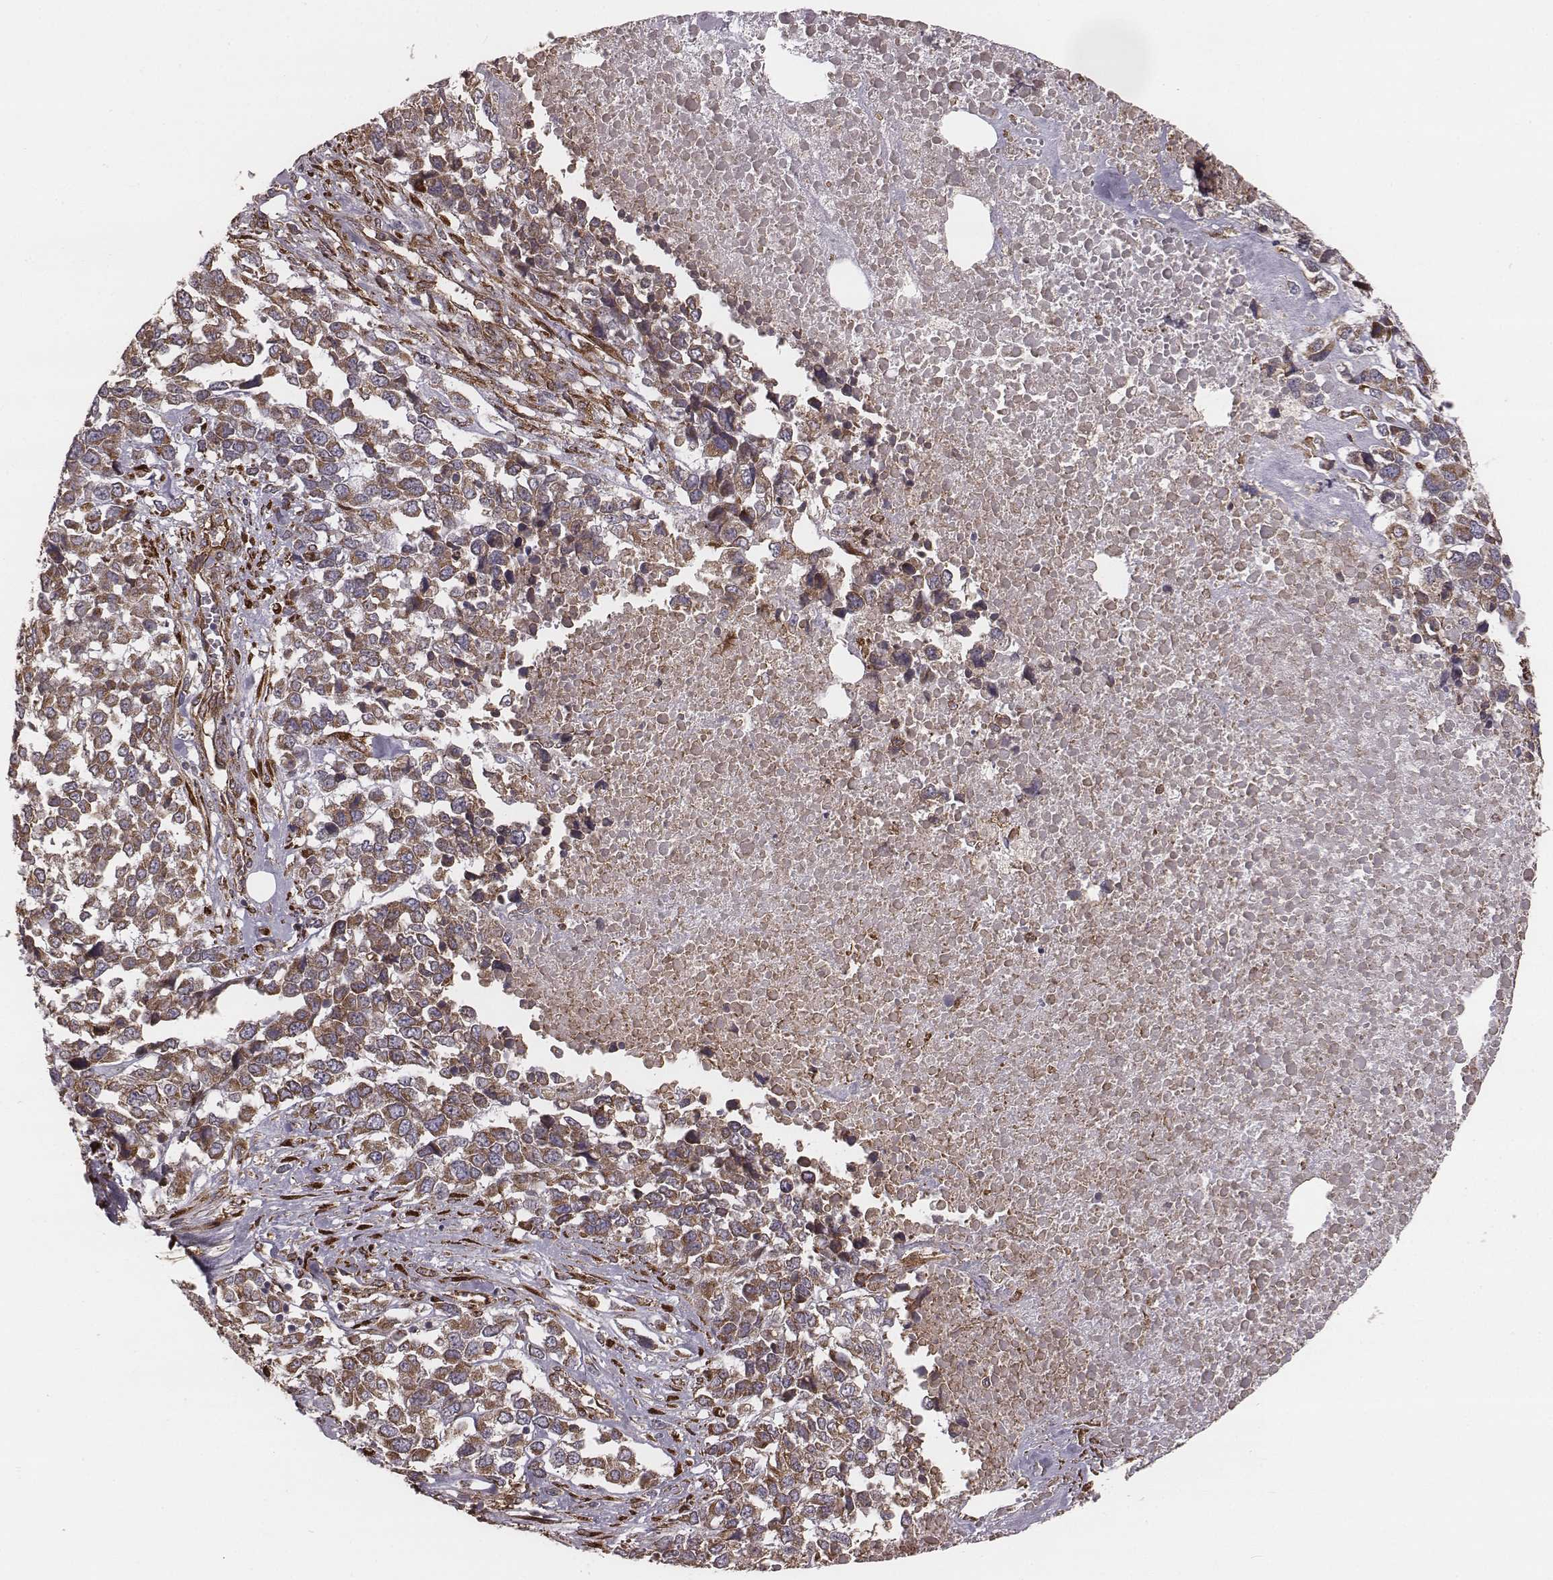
{"staining": {"intensity": "moderate", "quantity": ">75%", "location": "cytoplasmic/membranous"}, "tissue": "melanoma", "cell_type": "Tumor cells", "image_type": "cancer", "snomed": [{"axis": "morphology", "description": "Malignant melanoma, Metastatic site"}, {"axis": "topography", "description": "Skin"}], "caption": "Immunohistochemical staining of malignant melanoma (metastatic site) reveals medium levels of moderate cytoplasmic/membranous protein expression in about >75% of tumor cells. The protein of interest is shown in brown color, while the nuclei are stained blue.", "gene": "PALMD", "patient": {"sex": "male", "age": 84}}